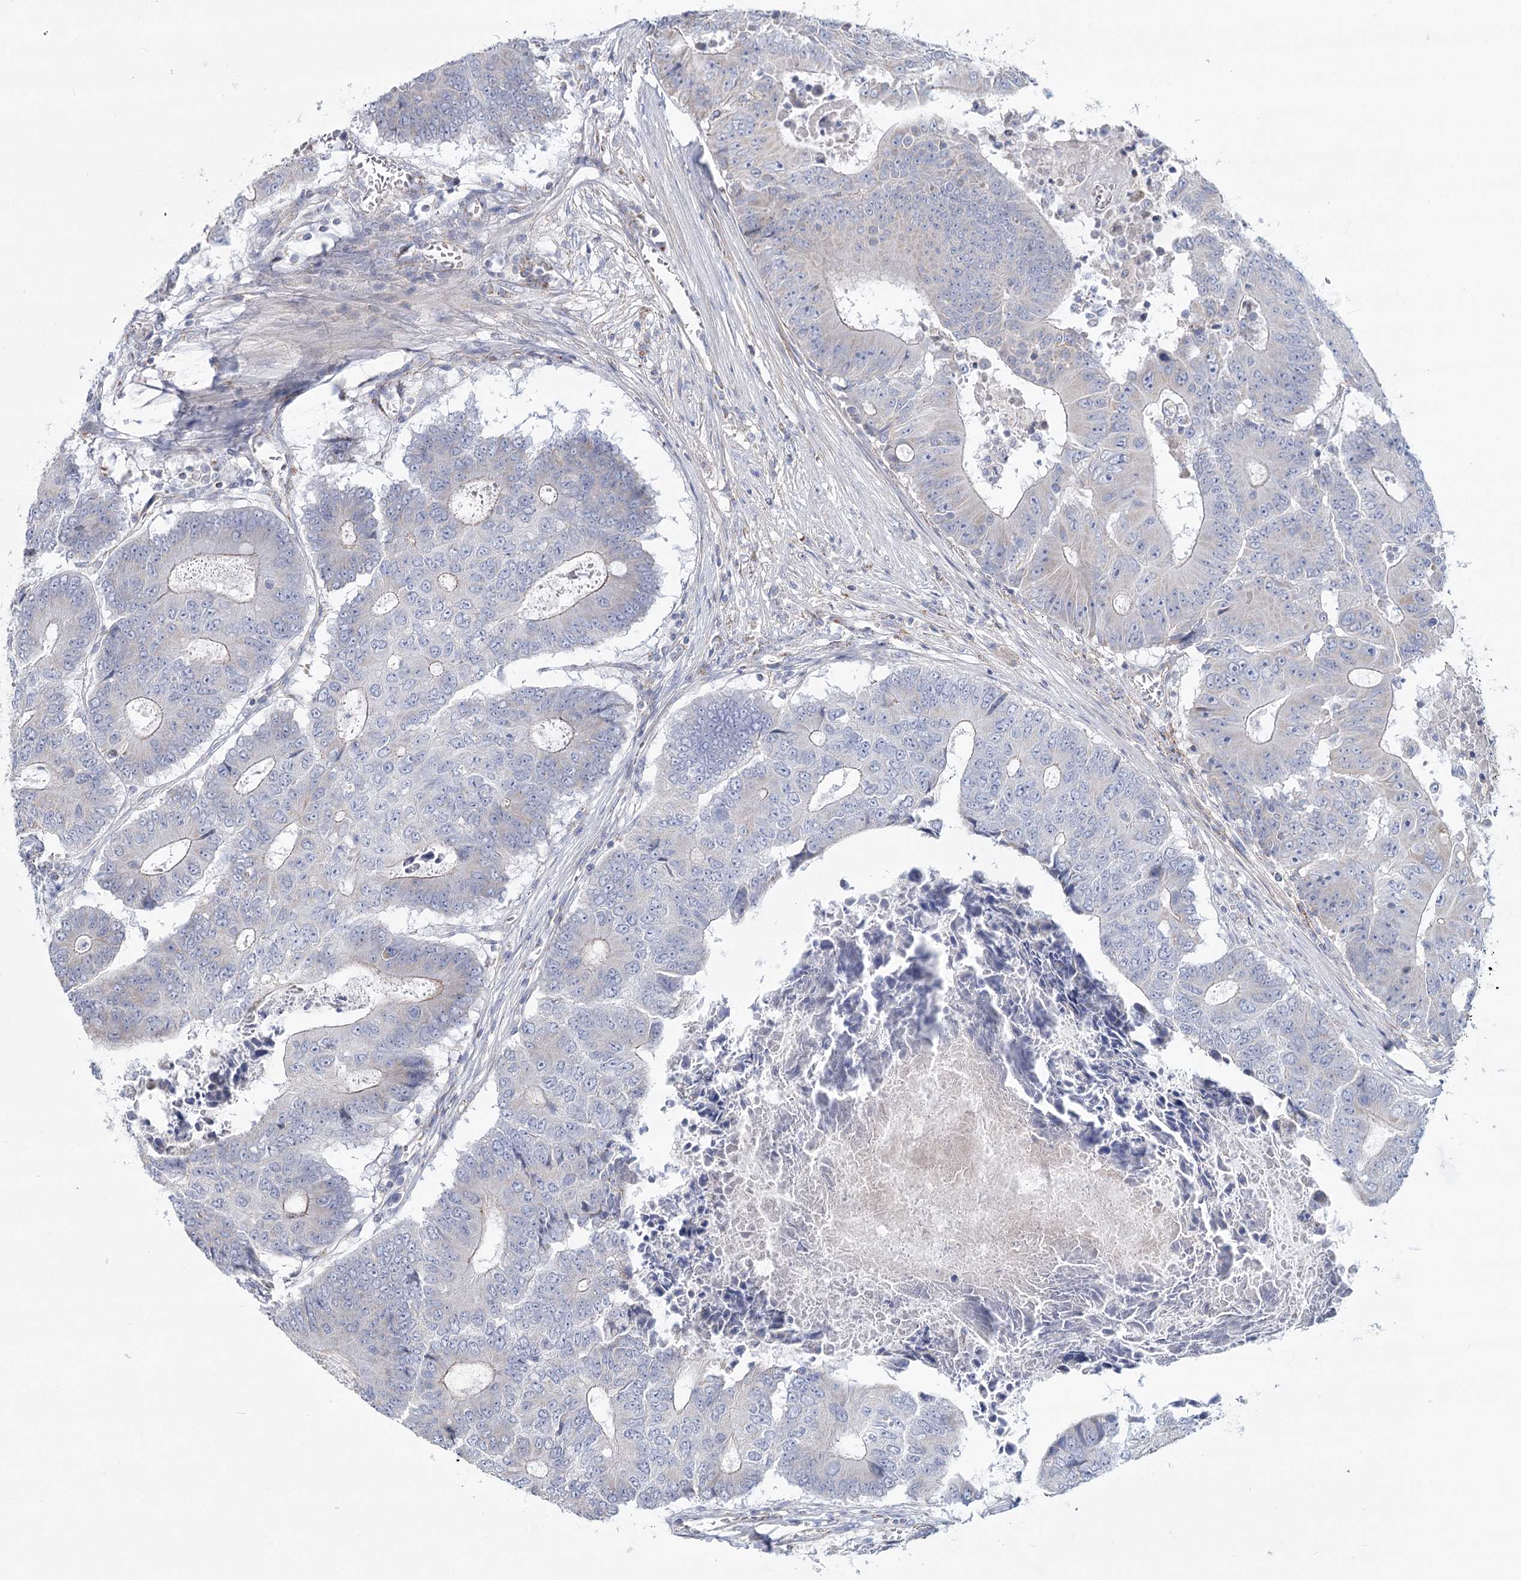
{"staining": {"intensity": "negative", "quantity": "none", "location": "none"}, "tissue": "colorectal cancer", "cell_type": "Tumor cells", "image_type": "cancer", "snomed": [{"axis": "morphology", "description": "Adenocarcinoma, NOS"}, {"axis": "topography", "description": "Colon"}], "caption": "Colorectal cancer (adenocarcinoma) was stained to show a protein in brown. There is no significant expression in tumor cells.", "gene": "SNX7", "patient": {"sex": "male", "age": 87}}